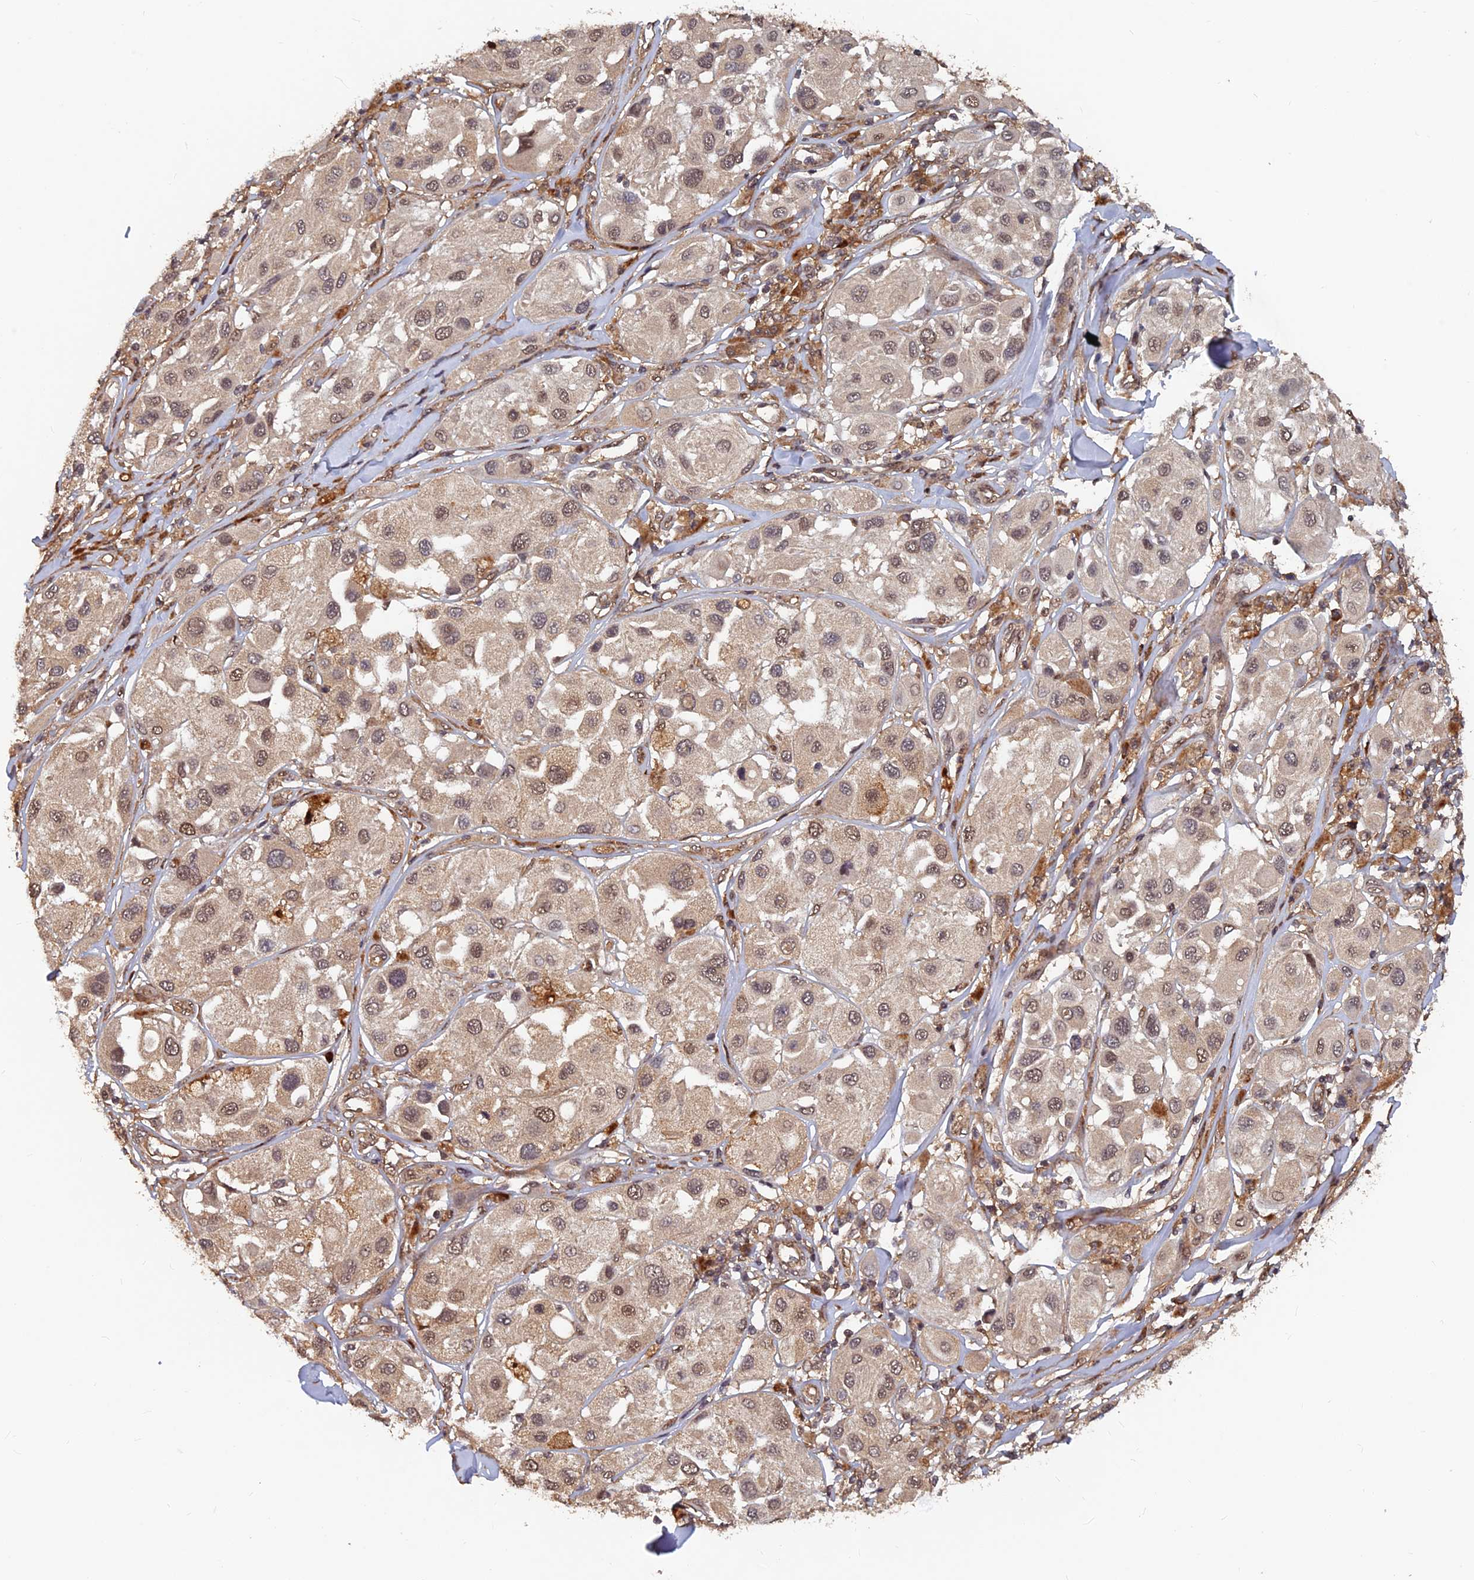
{"staining": {"intensity": "weak", "quantity": ">75%", "location": "nuclear"}, "tissue": "melanoma", "cell_type": "Tumor cells", "image_type": "cancer", "snomed": [{"axis": "morphology", "description": "Malignant melanoma, Metastatic site"}, {"axis": "topography", "description": "Skin"}], "caption": "Weak nuclear staining for a protein is appreciated in about >75% of tumor cells of melanoma using immunohistochemistry (IHC).", "gene": "FAM53C", "patient": {"sex": "male", "age": 41}}